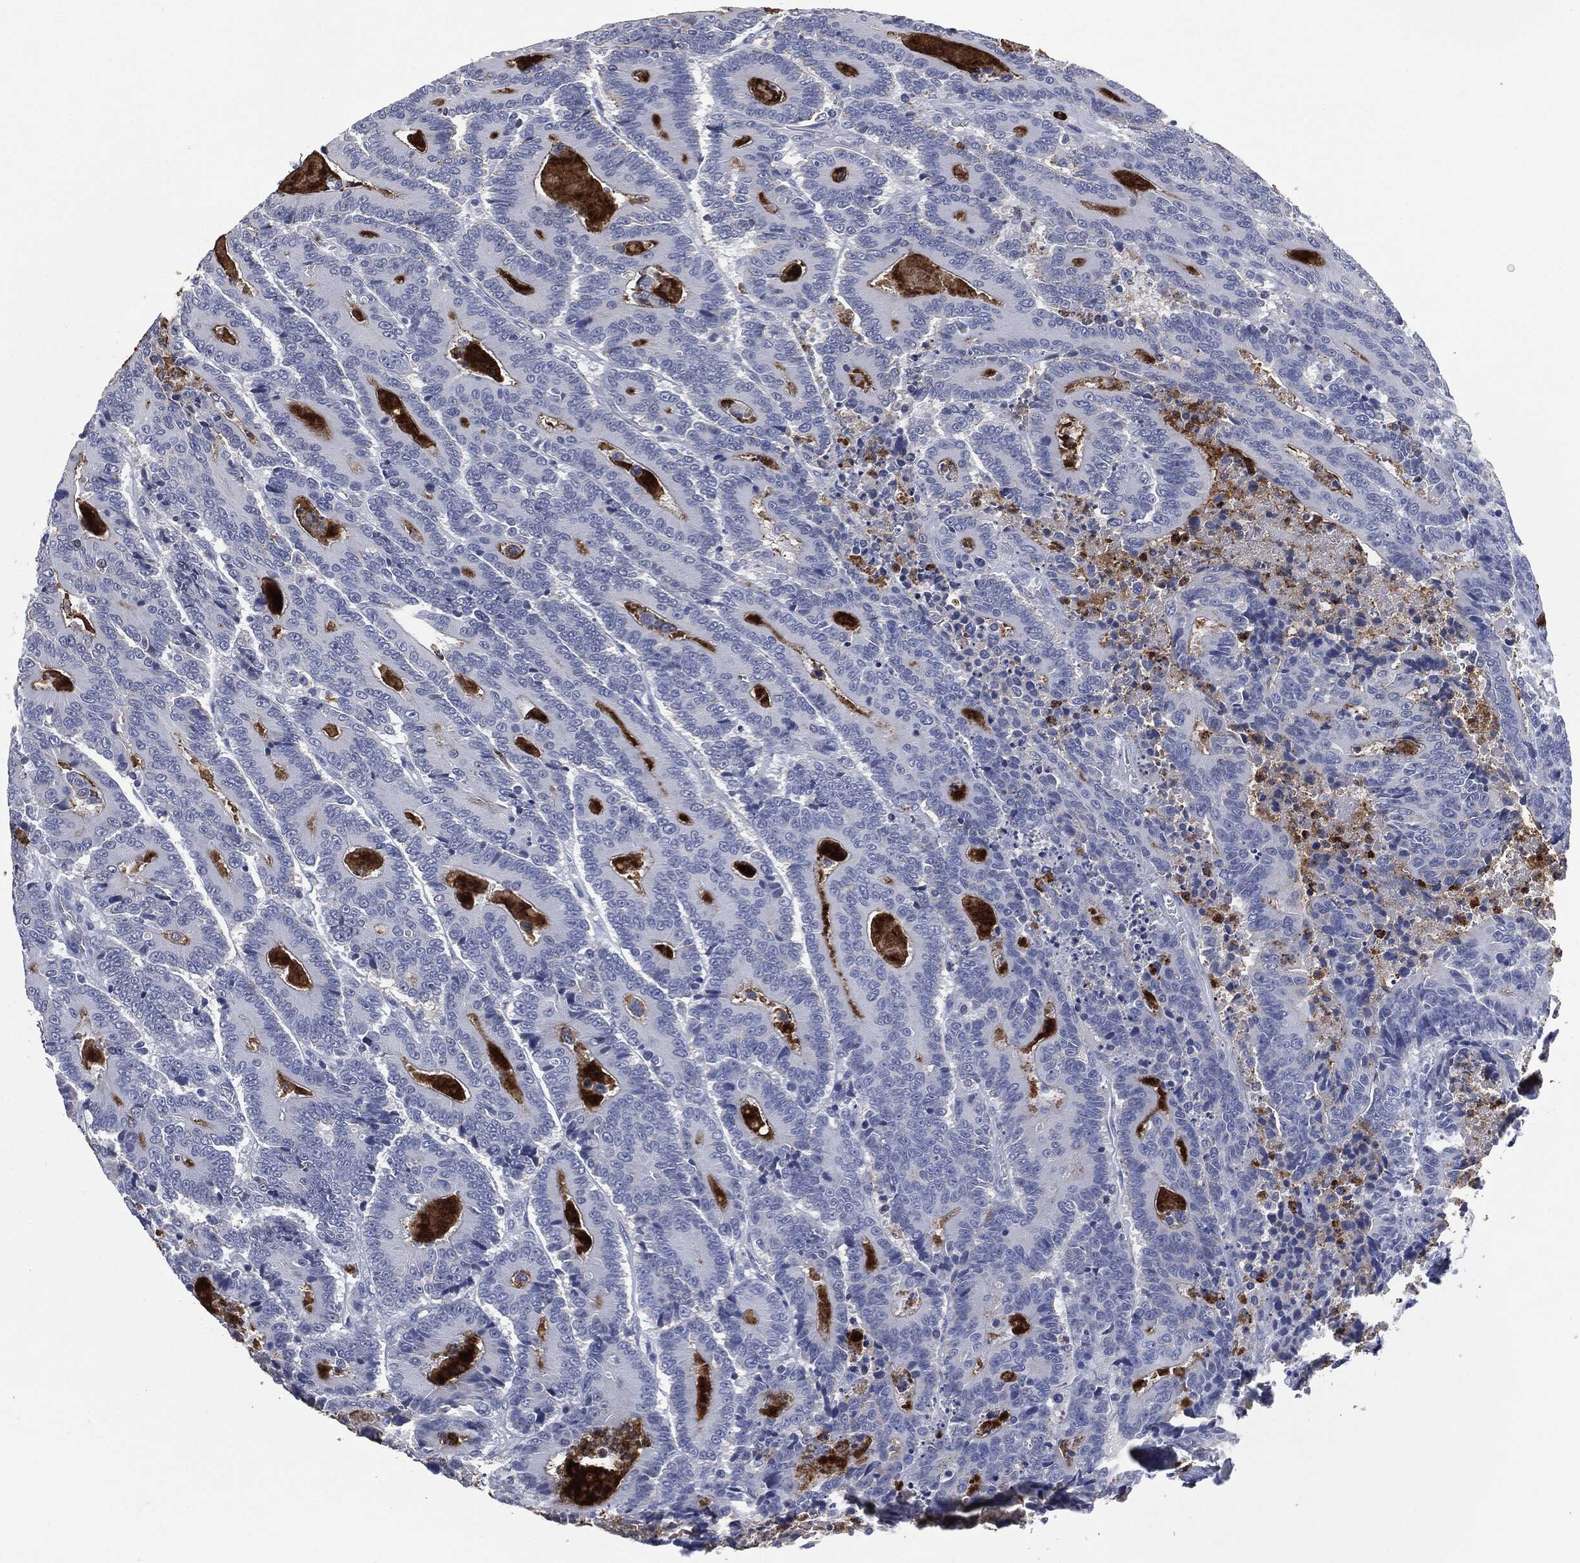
{"staining": {"intensity": "negative", "quantity": "none", "location": "none"}, "tissue": "colorectal cancer", "cell_type": "Tumor cells", "image_type": "cancer", "snomed": [{"axis": "morphology", "description": "Adenocarcinoma, NOS"}, {"axis": "topography", "description": "Colon"}], "caption": "The photomicrograph shows no staining of tumor cells in adenocarcinoma (colorectal).", "gene": "CEACAM8", "patient": {"sex": "male", "age": 83}}